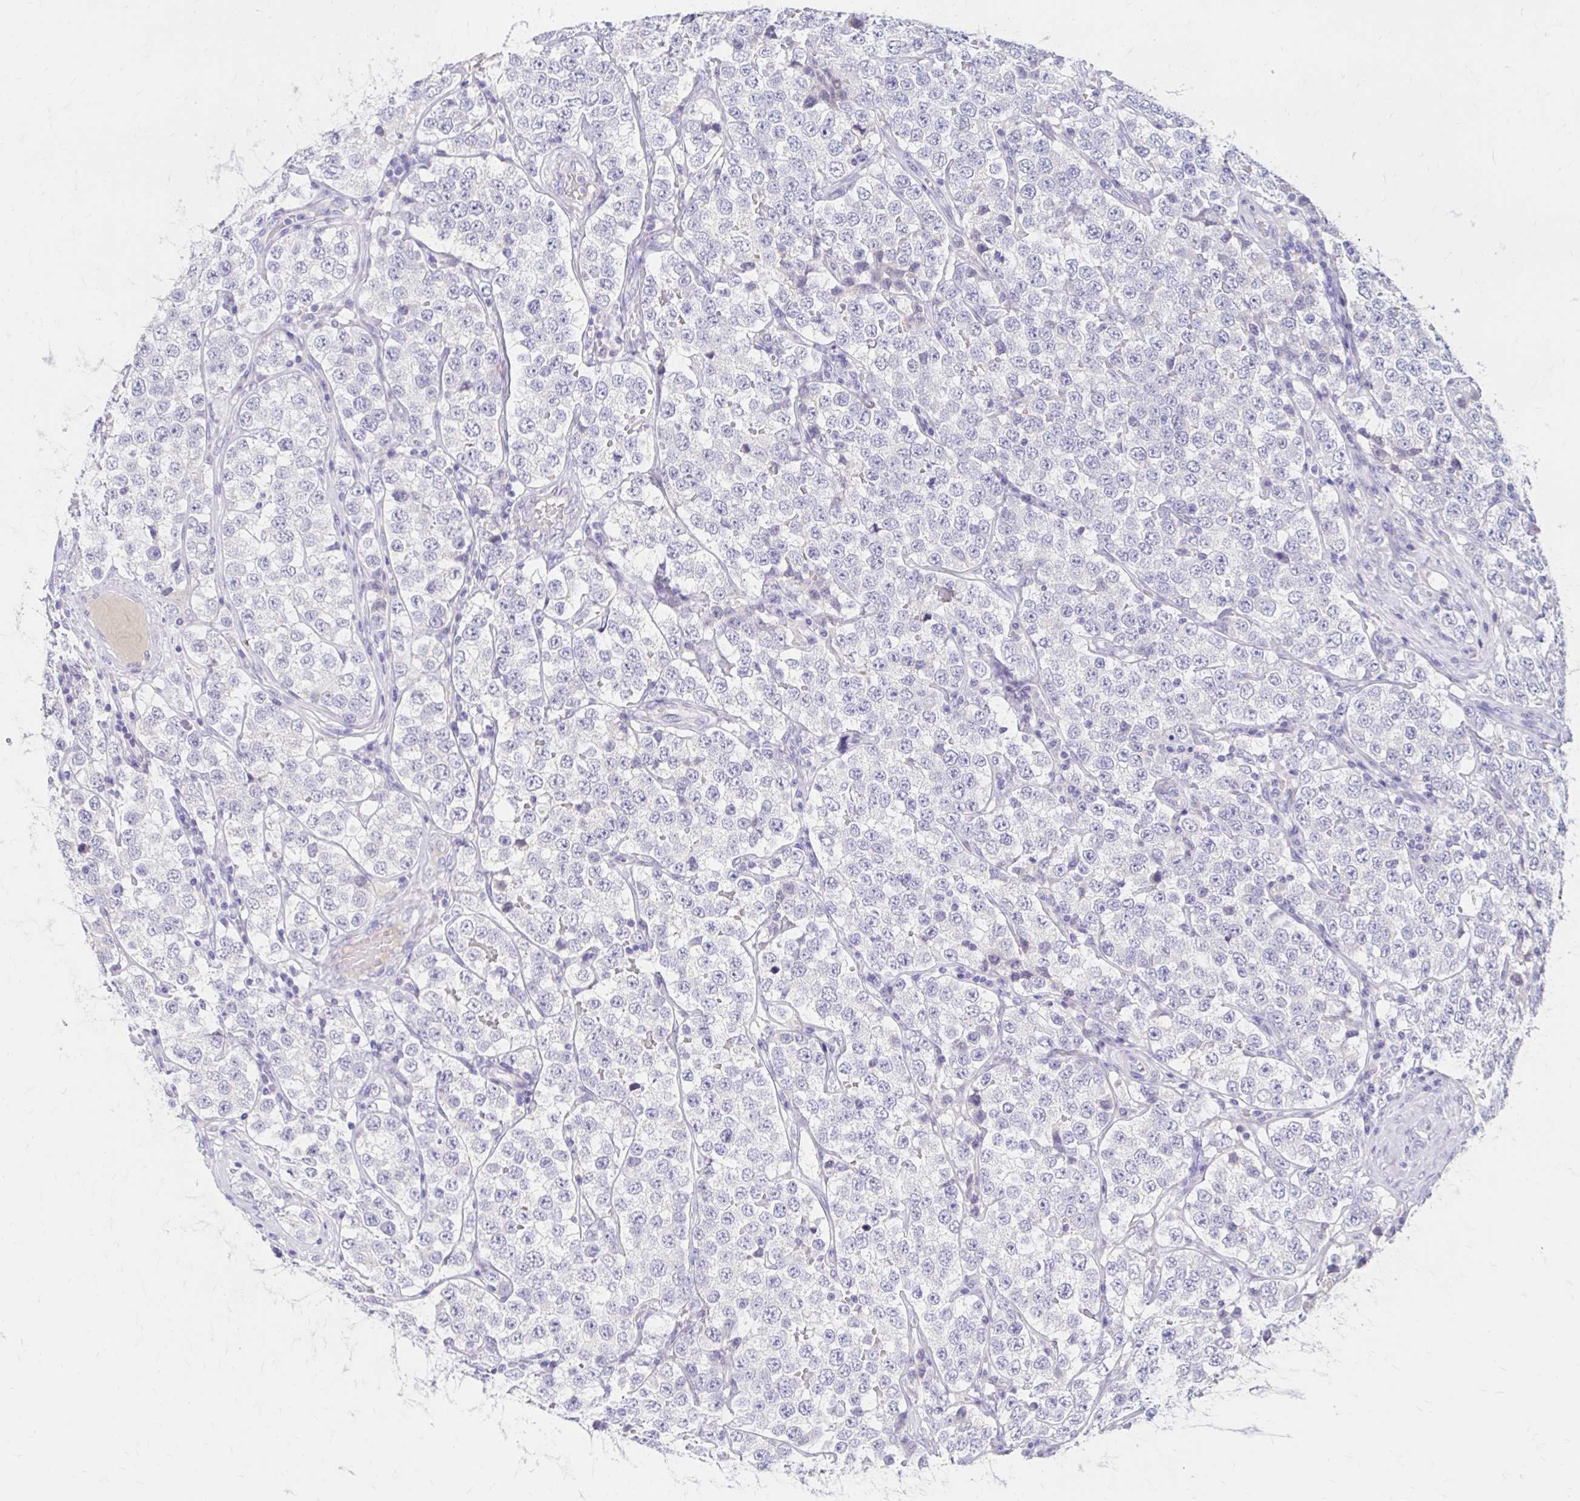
{"staining": {"intensity": "negative", "quantity": "none", "location": "none"}, "tissue": "testis cancer", "cell_type": "Tumor cells", "image_type": "cancer", "snomed": [{"axis": "morphology", "description": "Seminoma, NOS"}, {"axis": "topography", "description": "Testis"}], "caption": "This is an immunohistochemistry (IHC) image of testis seminoma. There is no staining in tumor cells.", "gene": "AZGP1", "patient": {"sex": "male", "age": 34}}